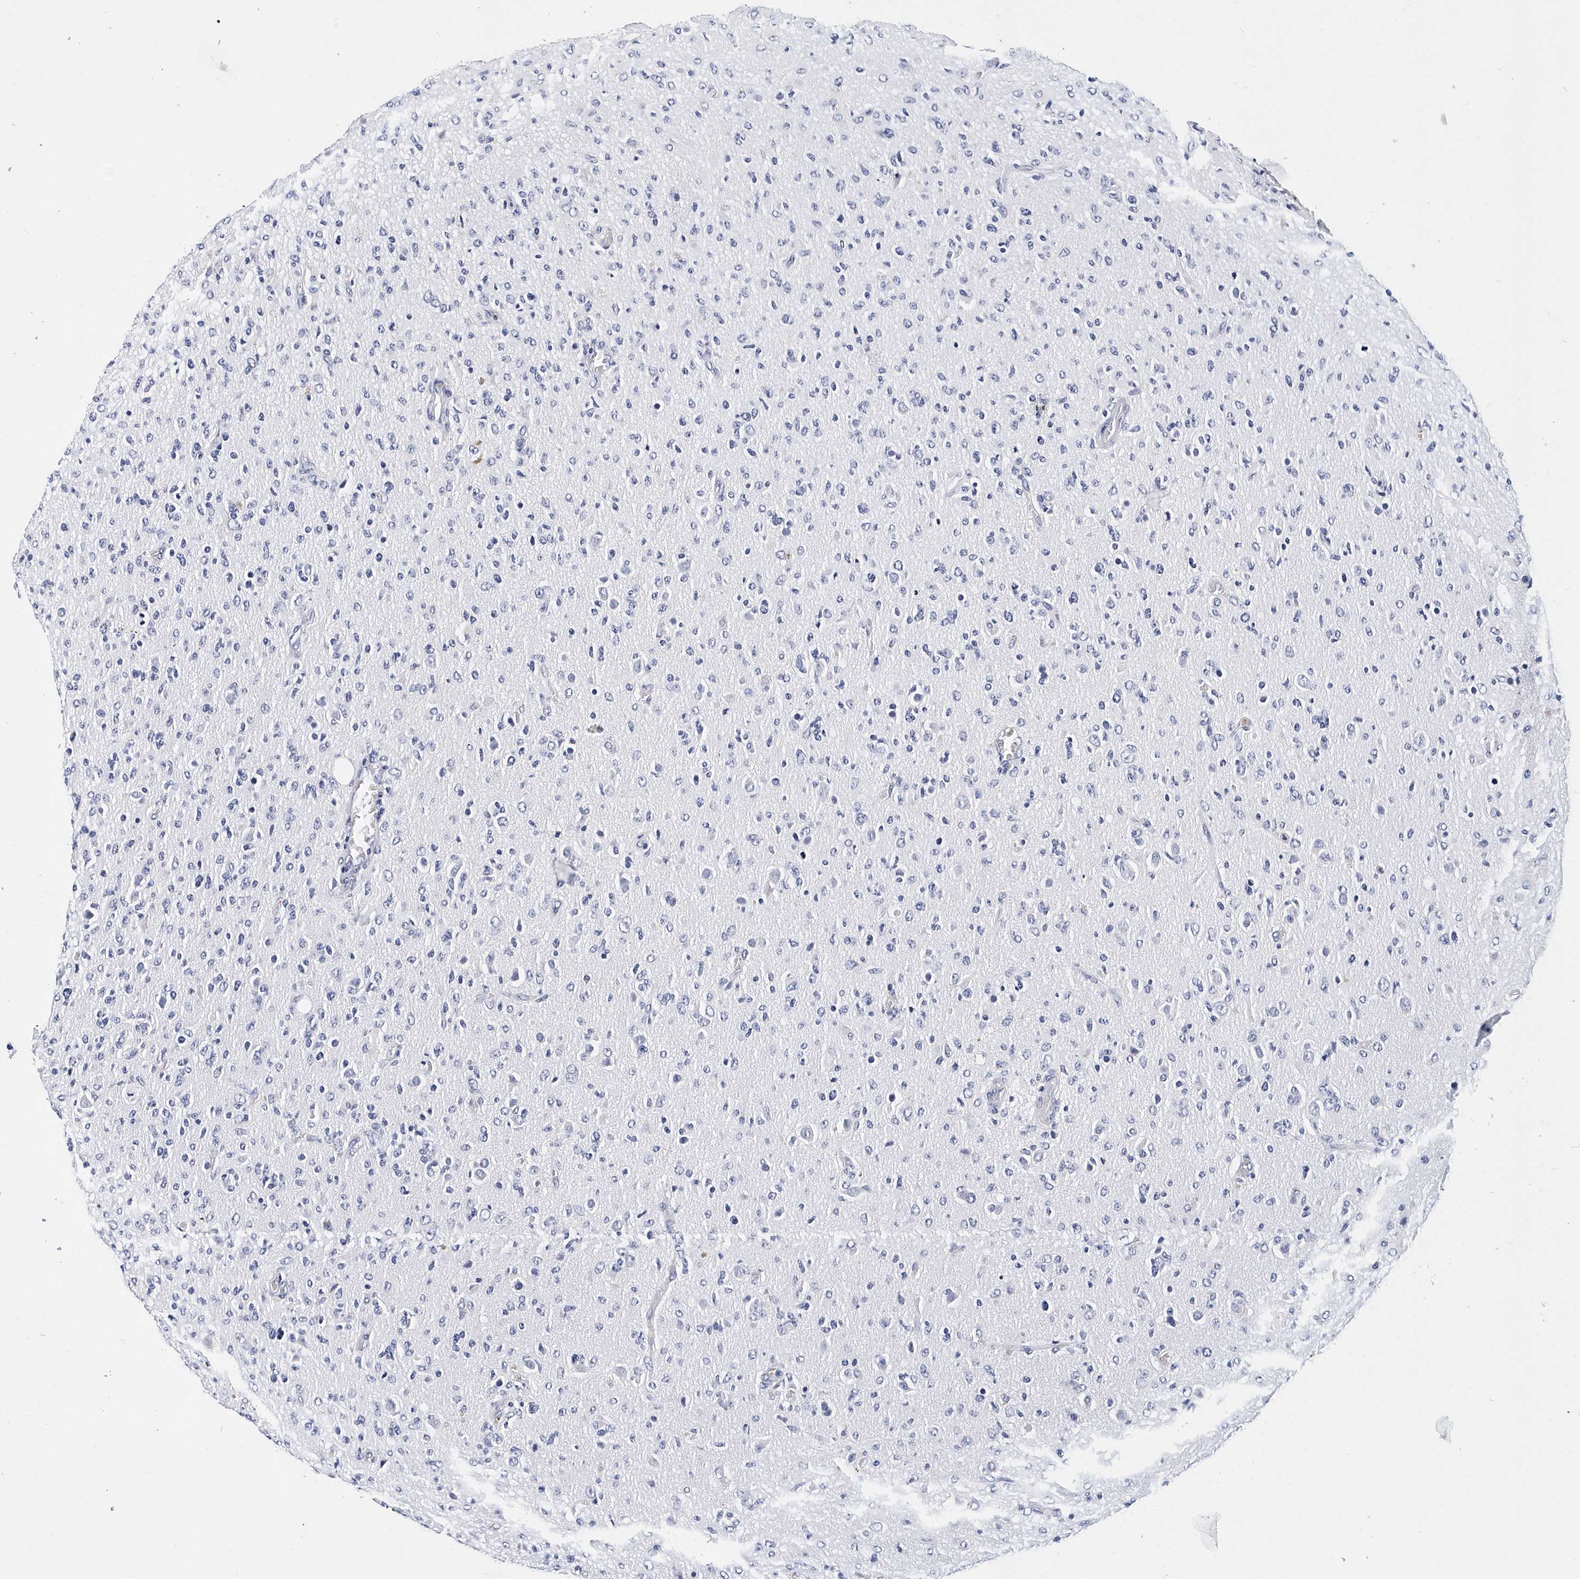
{"staining": {"intensity": "negative", "quantity": "none", "location": "none"}, "tissue": "glioma", "cell_type": "Tumor cells", "image_type": "cancer", "snomed": [{"axis": "morphology", "description": "Glioma, malignant, High grade"}, {"axis": "topography", "description": "Brain"}], "caption": "DAB immunohistochemical staining of glioma displays no significant expression in tumor cells.", "gene": "ITGA2B", "patient": {"sex": "female", "age": 57}}